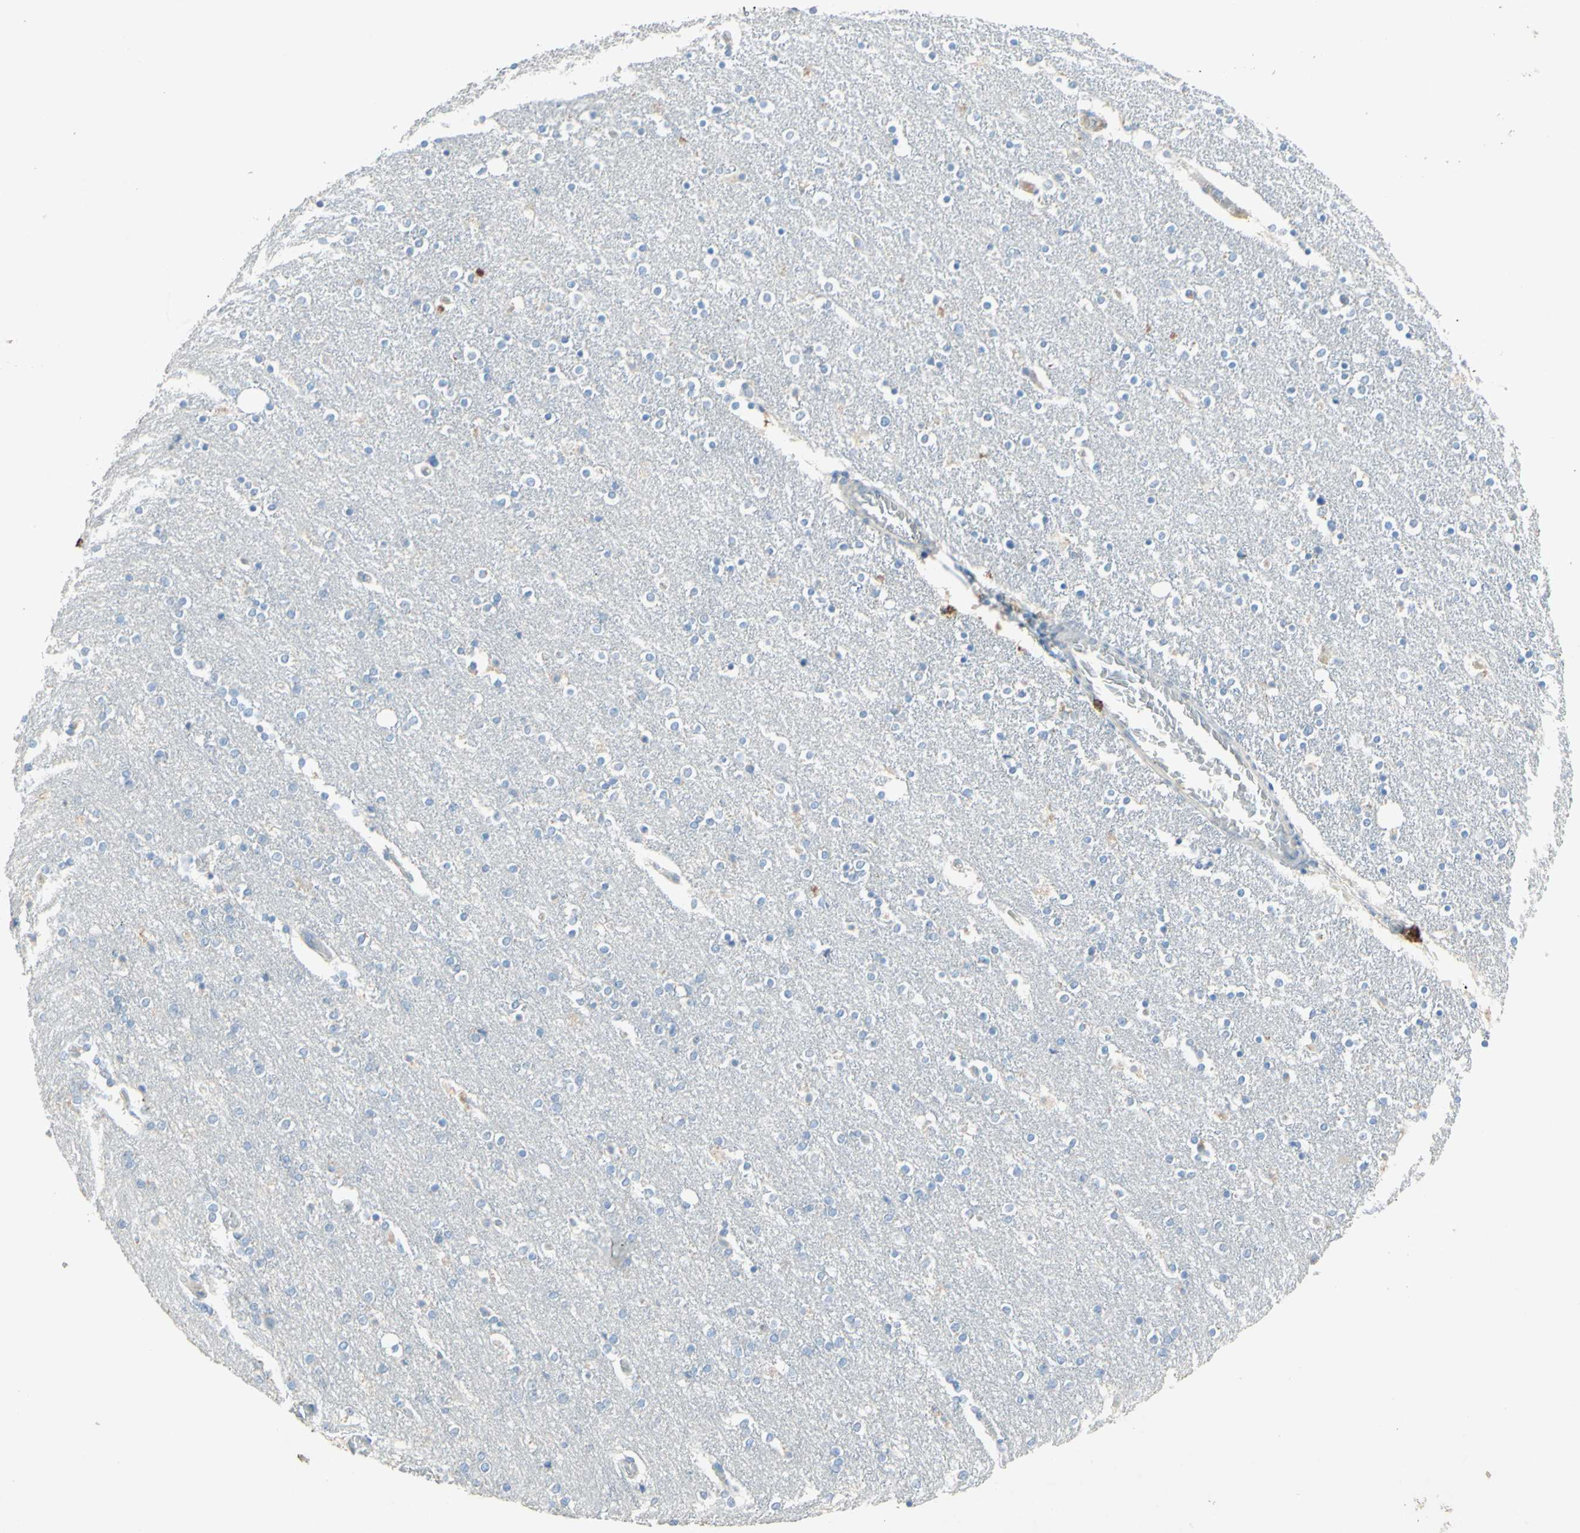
{"staining": {"intensity": "moderate", "quantity": "<25%", "location": "cytoplasmic/membranous"}, "tissue": "caudate", "cell_type": "Glial cells", "image_type": "normal", "snomed": [{"axis": "morphology", "description": "Normal tissue, NOS"}, {"axis": "topography", "description": "Lateral ventricle wall"}], "caption": "A photomicrograph of human caudate stained for a protein exhibits moderate cytoplasmic/membranous brown staining in glial cells. (DAB IHC, brown staining for protein, blue staining for nuclei).", "gene": "NFKBIZ", "patient": {"sex": "female", "age": 54}}